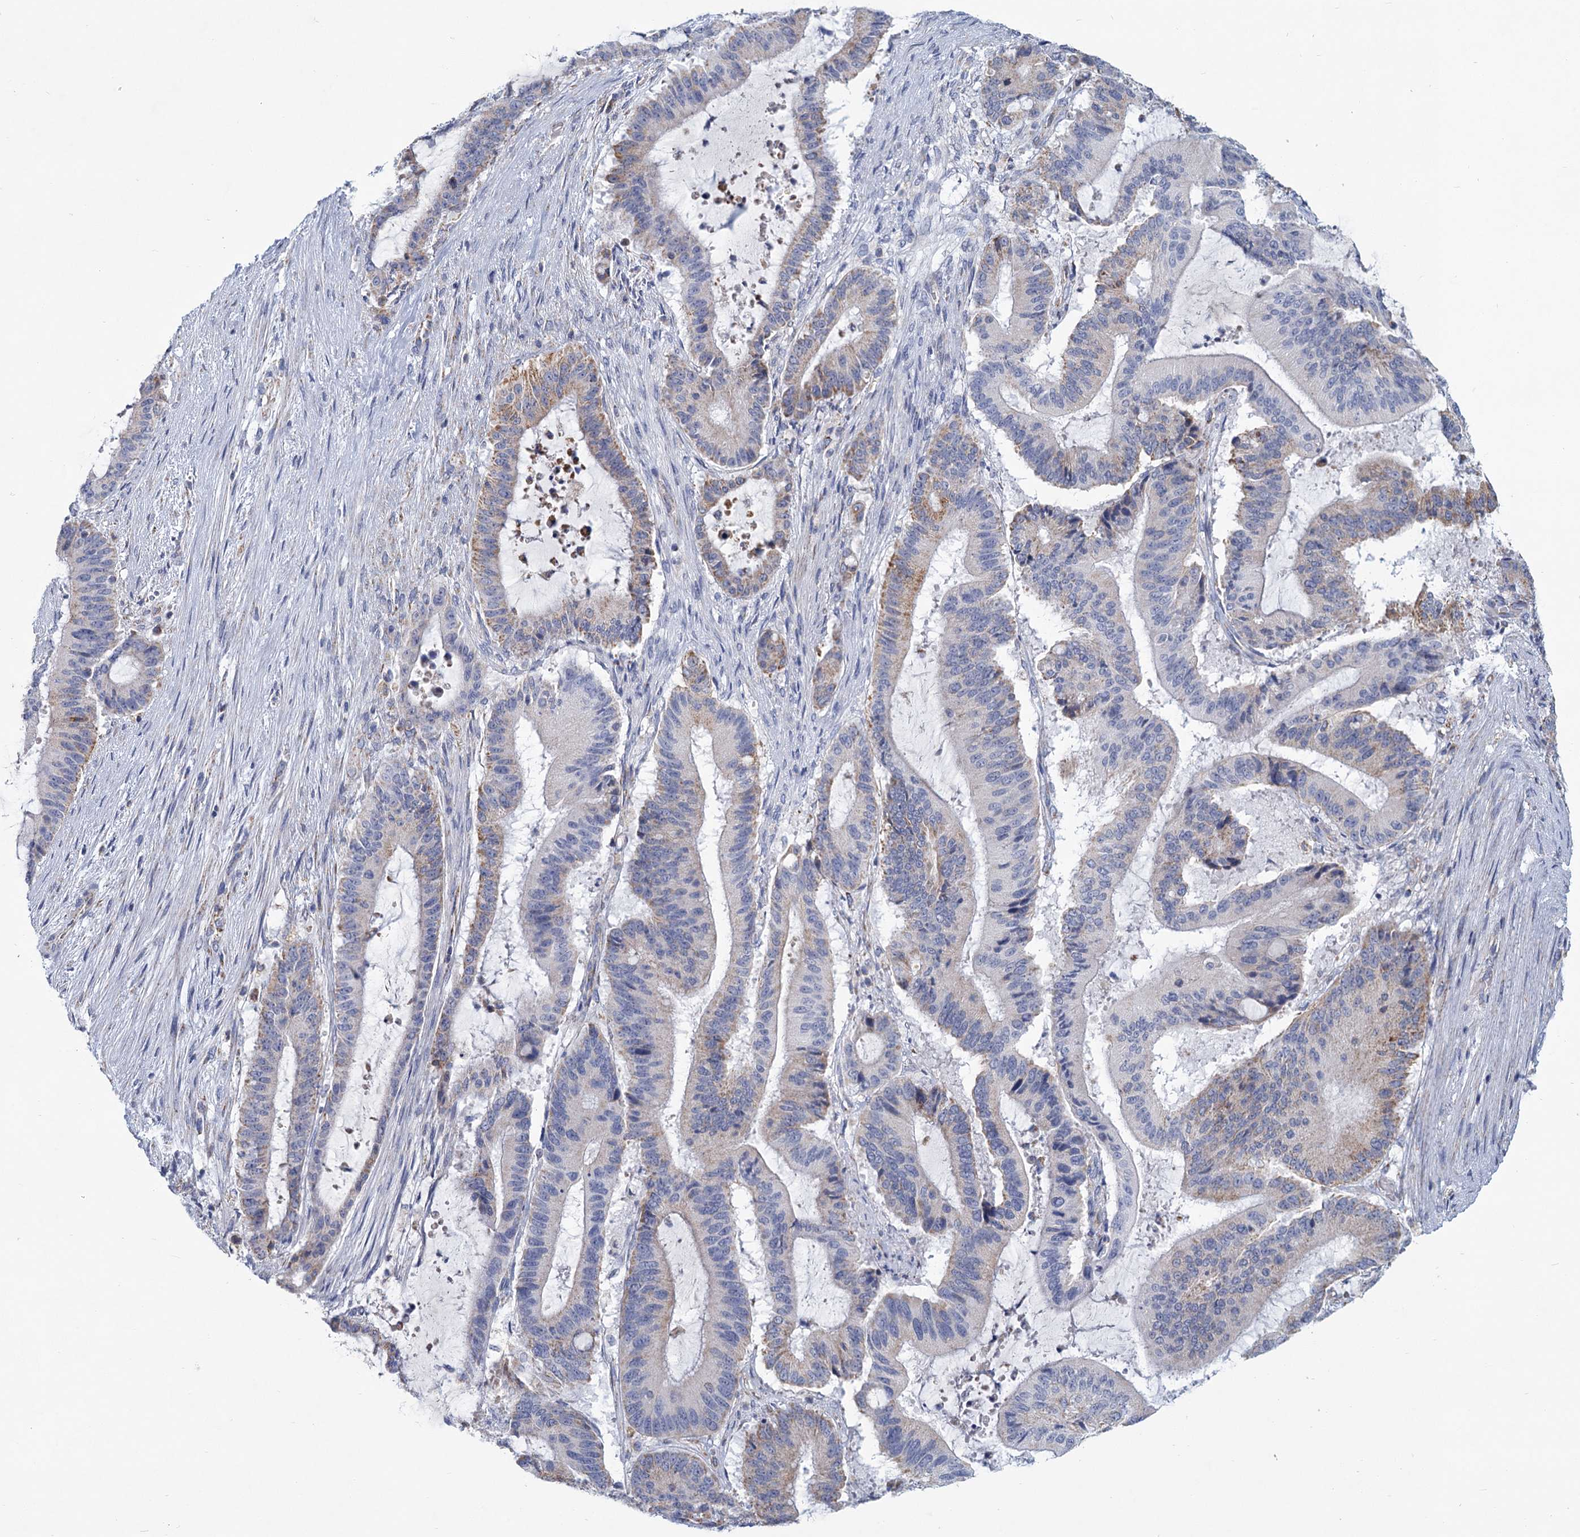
{"staining": {"intensity": "moderate", "quantity": "<25%", "location": "cytoplasmic/membranous"}, "tissue": "liver cancer", "cell_type": "Tumor cells", "image_type": "cancer", "snomed": [{"axis": "morphology", "description": "Normal tissue, NOS"}, {"axis": "morphology", "description": "Cholangiocarcinoma"}, {"axis": "topography", "description": "Liver"}, {"axis": "topography", "description": "Peripheral nerve tissue"}], "caption": "Protein expression analysis of human liver cancer reveals moderate cytoplasmic/membranous positivity in about <25% of tumor cells.", "gene": "NDUFC2", "patient": {"sex": "female", "age": 73}}